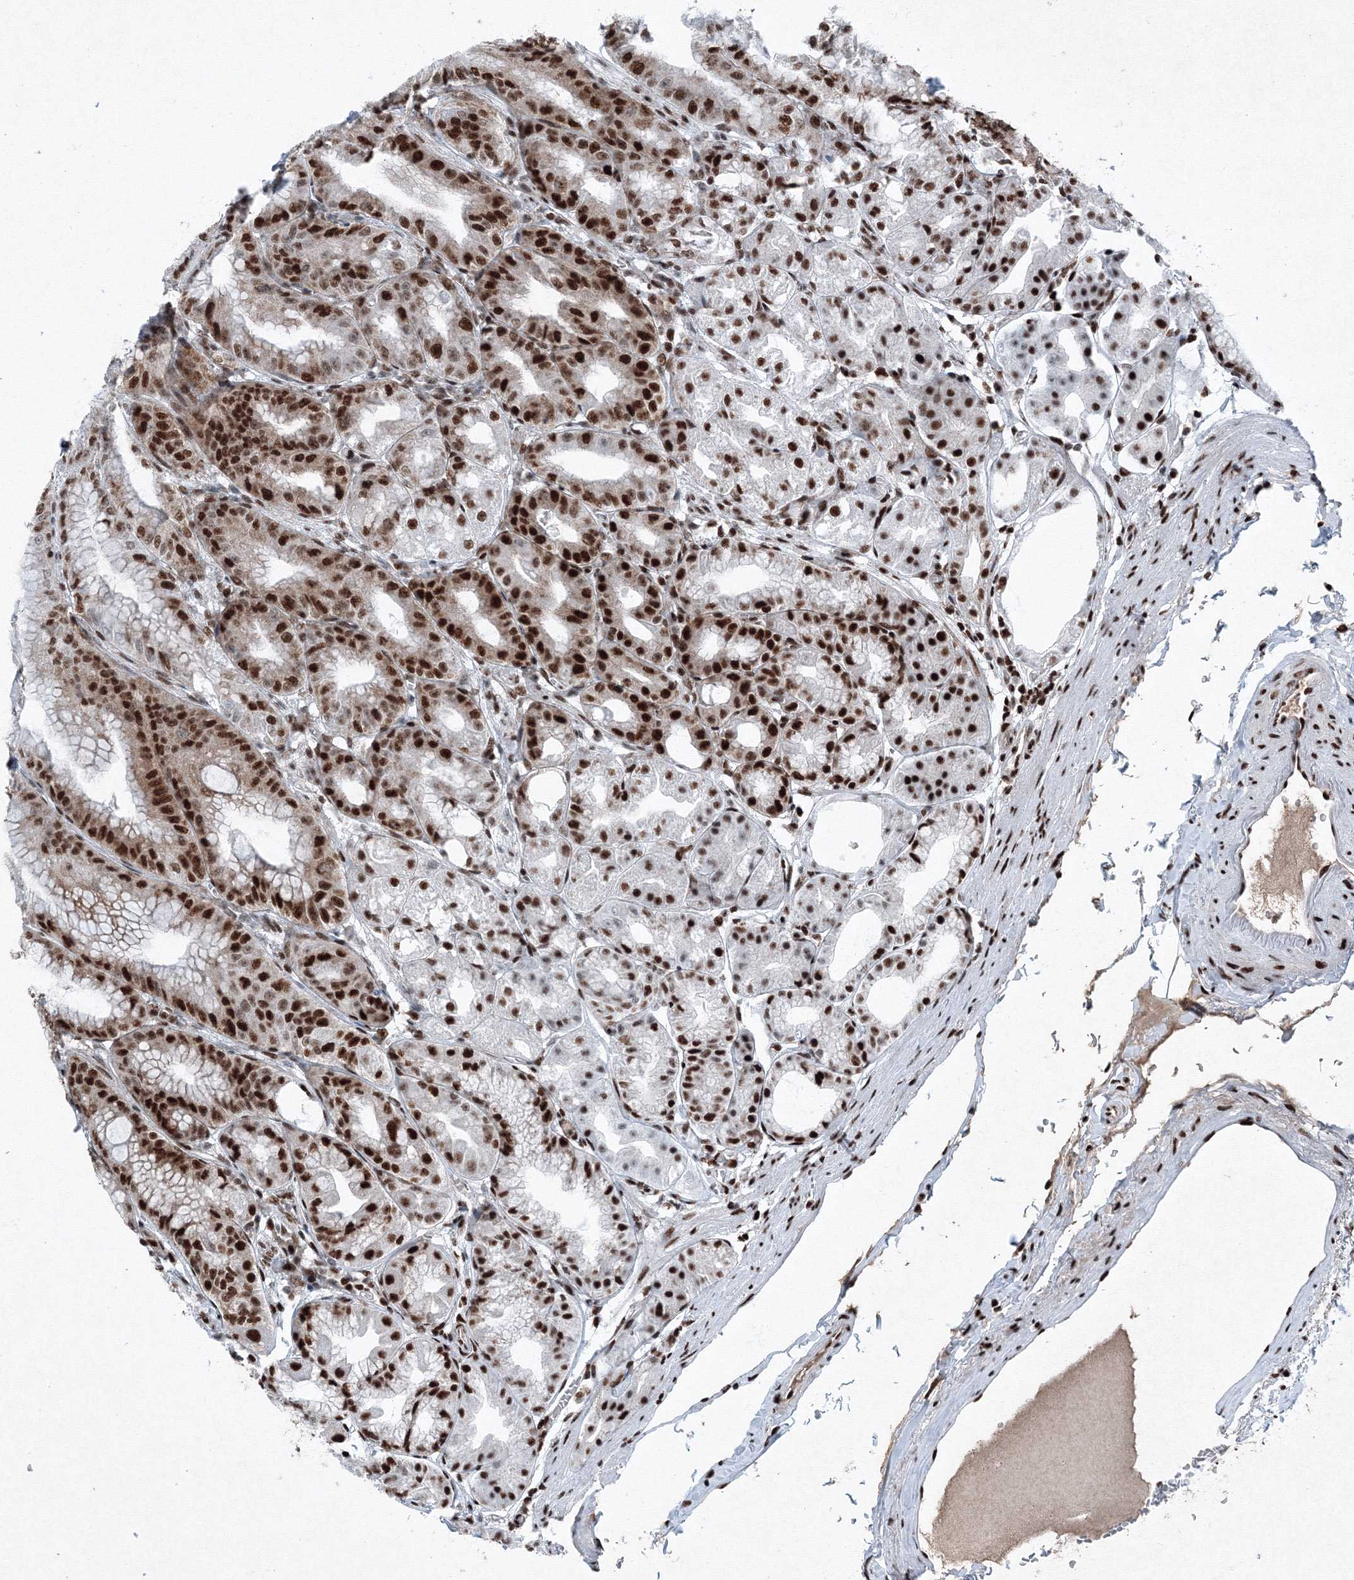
{"staining": {"intensity": "strong", "quantity": ">75%", "location": "nuclear"}, "tissue": "stomach", "cell_type": "Glandular cells", "image_type": "normal", "snomed": [{"axis": "morphology", "description": "Normal tissue, NOS"}, {"axis": "topography", "description": "Stomach, lower"}], "caption": "IHC image of benign stomach stained for a protein (brown), which displays high levels of strong nuclear staining in about >75% of glandular cells.", "gene": "SNRPC", "patient": {"sex": "male", "age": 71}}